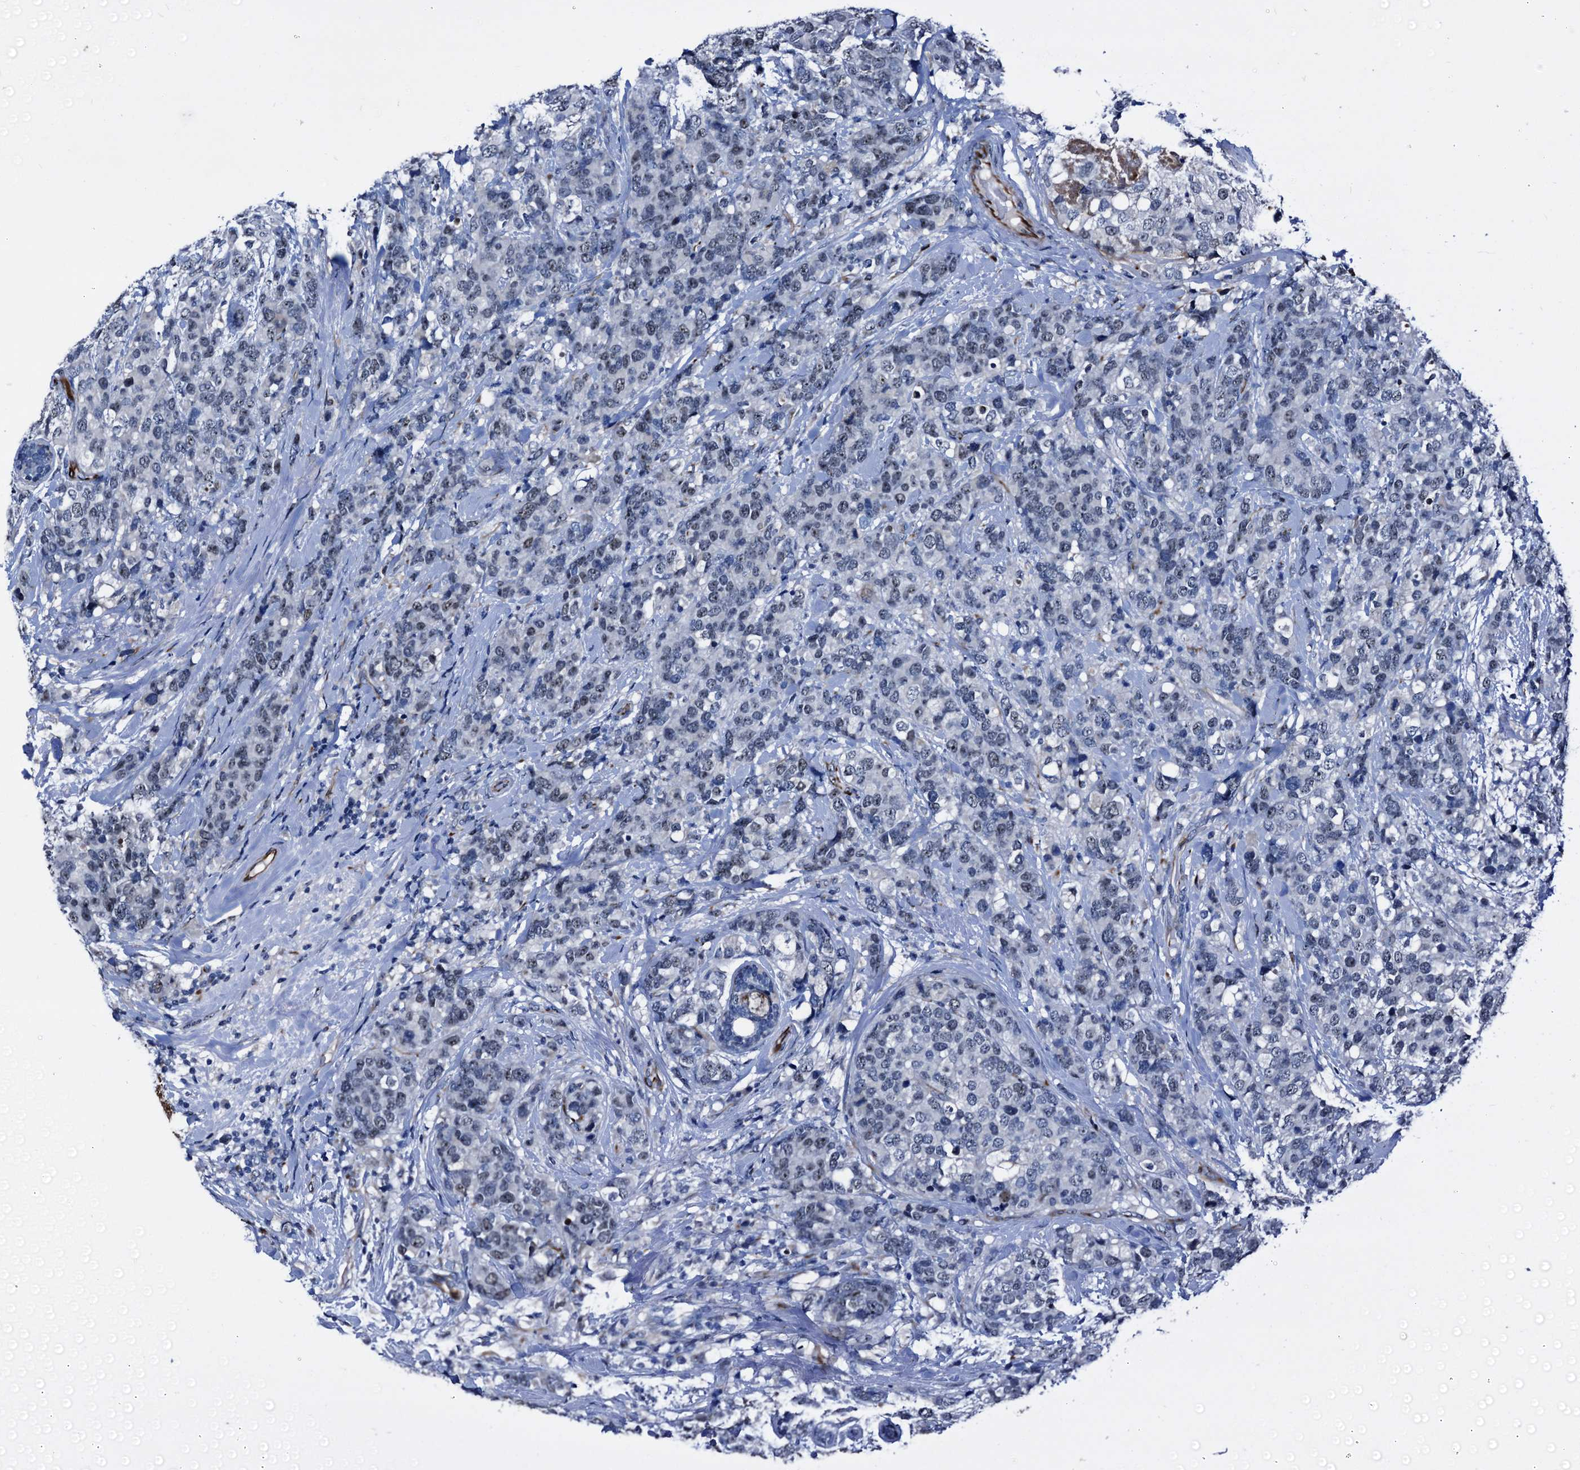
{"staining": {"intensity": "weak", "quantity": "<25%", "location": "nuclear"}, "tissue": "breast cancer", "cell_type": "Tumor cells", "image_type": "cancer", "snomed": [{"axis": "morphology", "description": "Lobular carcinoma"}, {"axis": "topography", "description": "Breast"}], "caption": "Image shows no significant protein expression in tumor cells of breast lobular carcinoma. (Brightfield microscopy of DAB immunohistochemistry at high magnification).", "gene": "EMG1", "patient": {"sex": "female", "age": 59}}